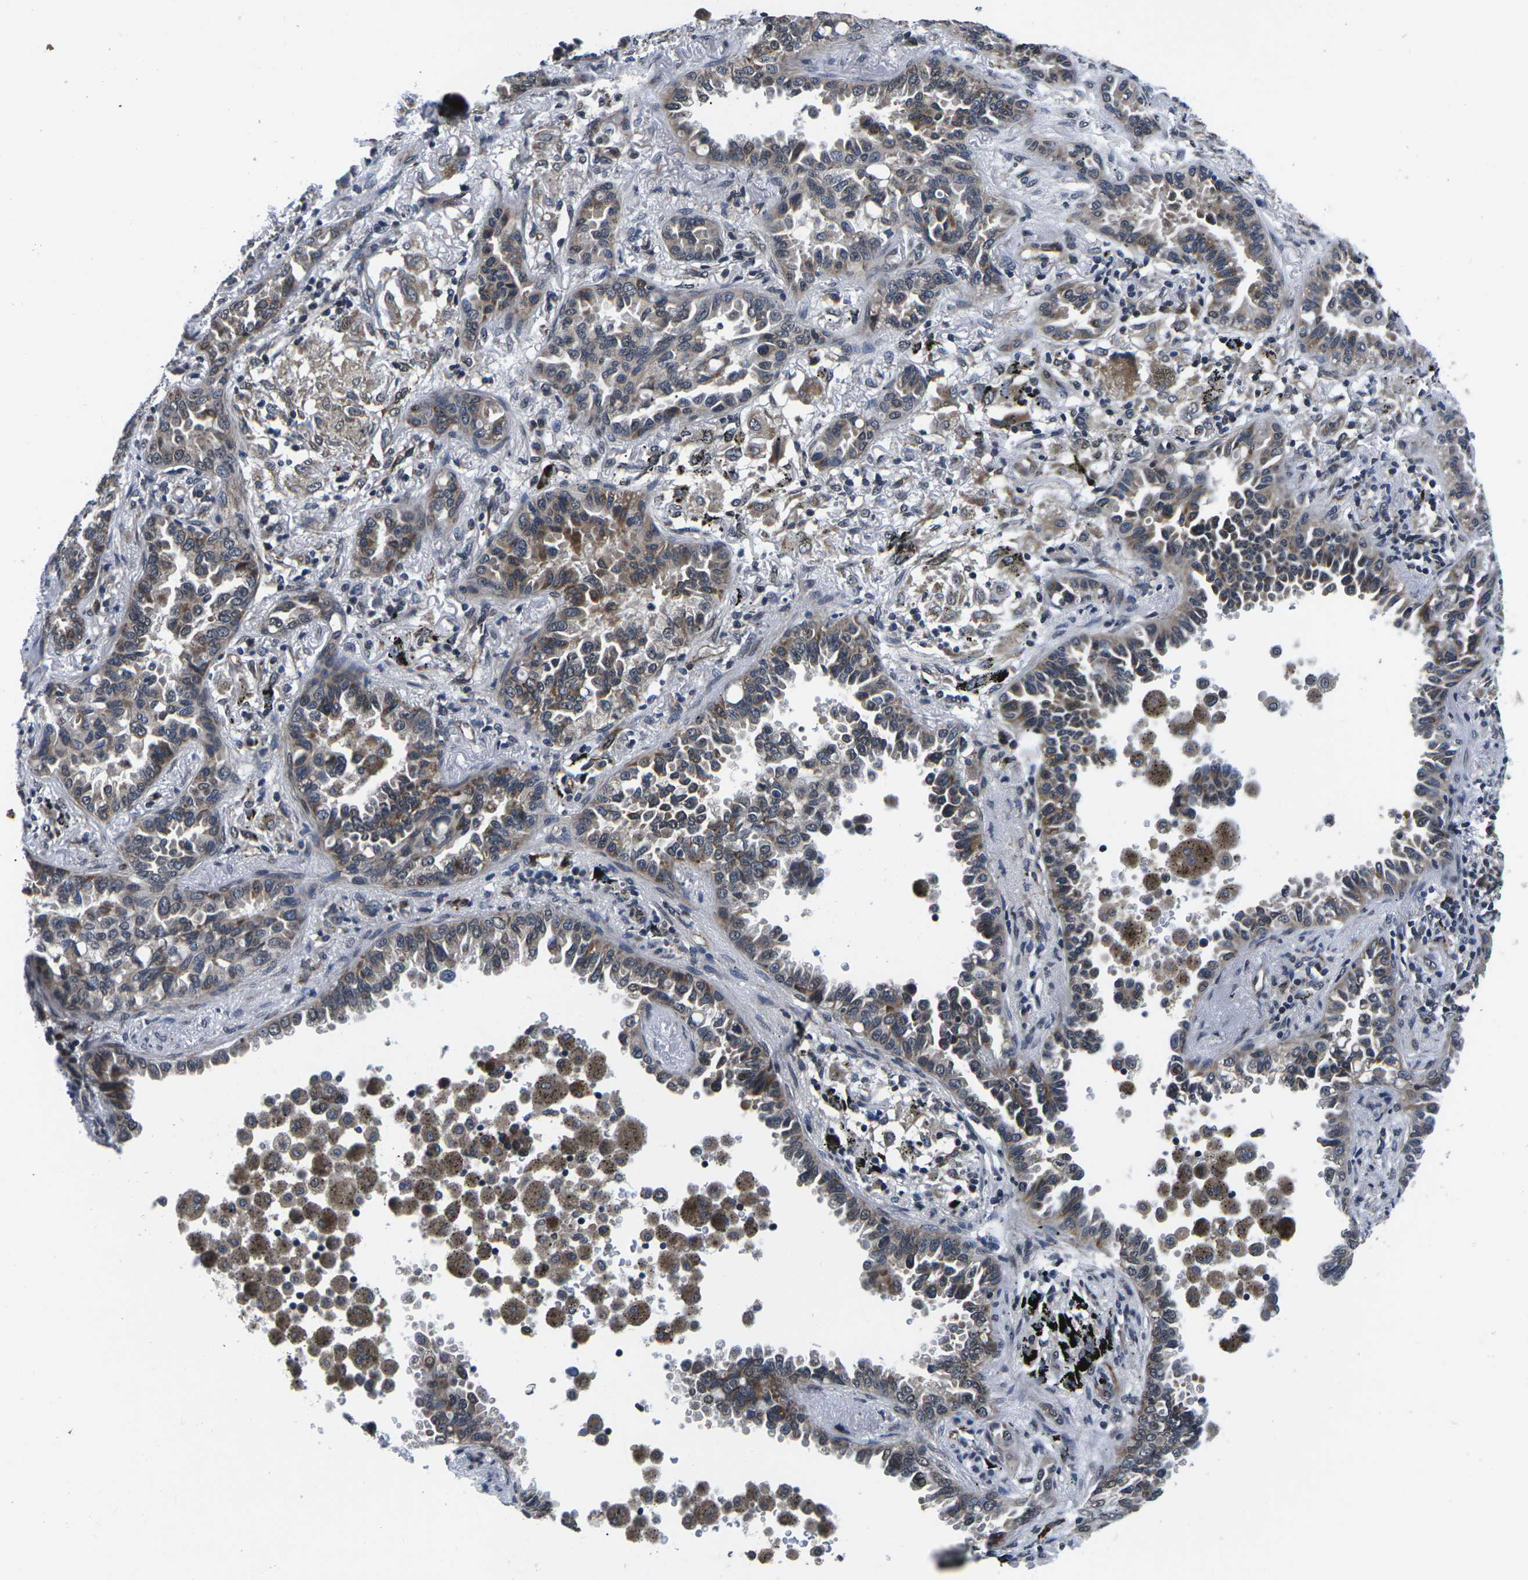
{"staining": {"intensity": "weak", "quantity": ">75%", "location": "cytoplasmic/membranous"}, "tissue": "lung cancer", "cell_type": "Tumor cells", "image_type": "cancer", "snomed": [{"axis": "morphology", "description": "Normal tissue, NOS"}, {"axis": "morphology", "description": "Adenocarcinoma, NOS"}, {"axis": "topography", "description": "Lung"}], "caption": "Lung adenocarcinoma tissue demonstrates weak cytoplasmic/membranous staining in about >75% of tumor cells", "gene": "CCNE1", "patient": {"sex": "male", "age": 59}}